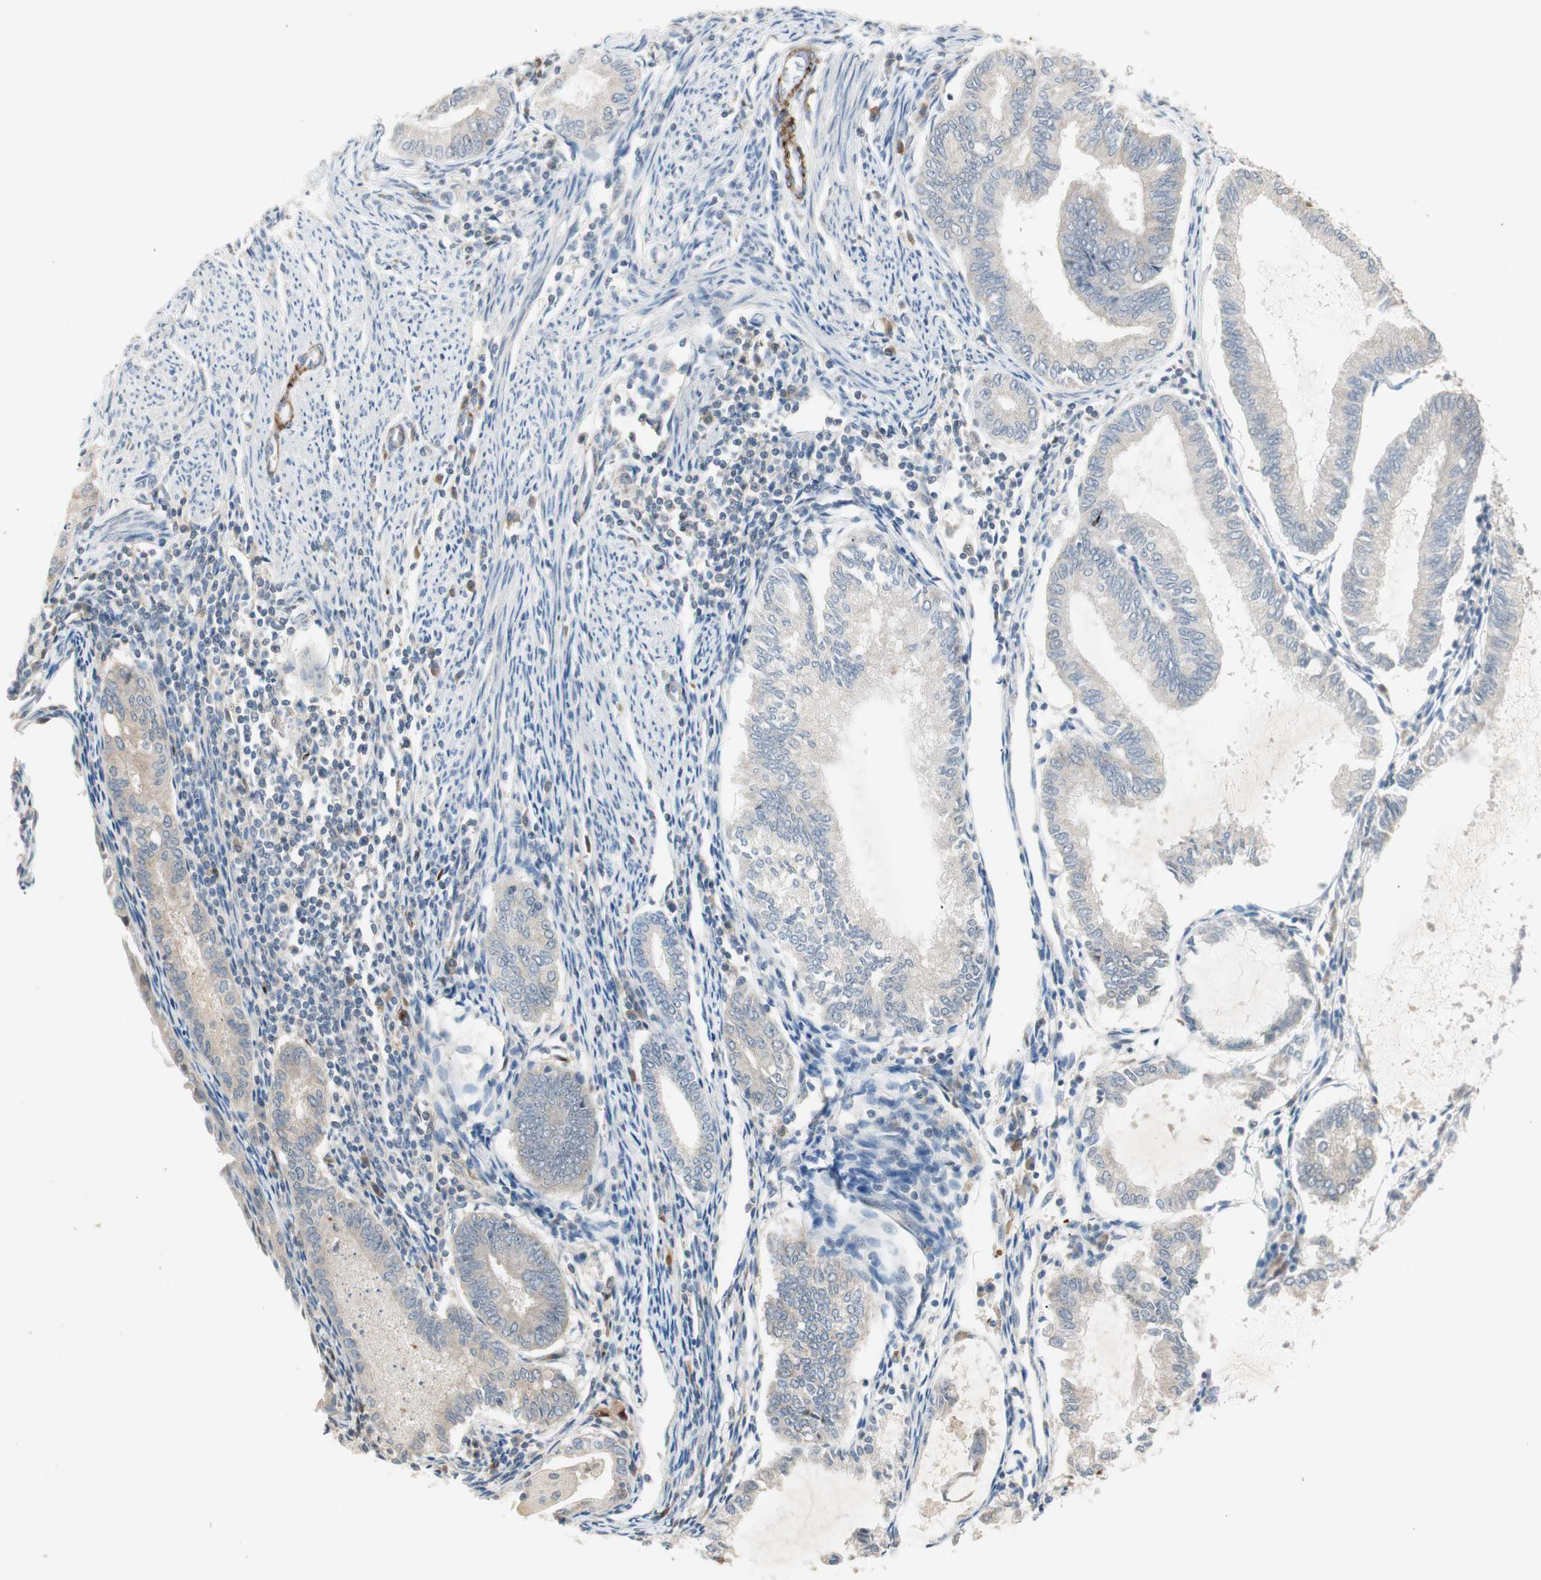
{"staining": {"intensity": "weak", "quantity": "<25%", "location": "cytoplasmic/membranous"}, "tissue": "endometrial cancer", "cell_type": "Tumor cells", "image_type": "cancer", "snomed": [{"axis": "morphology", "description": "Adenocarcinoma, NOS"}, {"axis": "topography", "description": "Endometrium"}], "caption": "Endometrial adenocarcinoma was stained to show a protein in brown. There is no significant expression in tumor cells.", "gene": "RNGTT", "patient": {"sex": "female", "age": 86}}